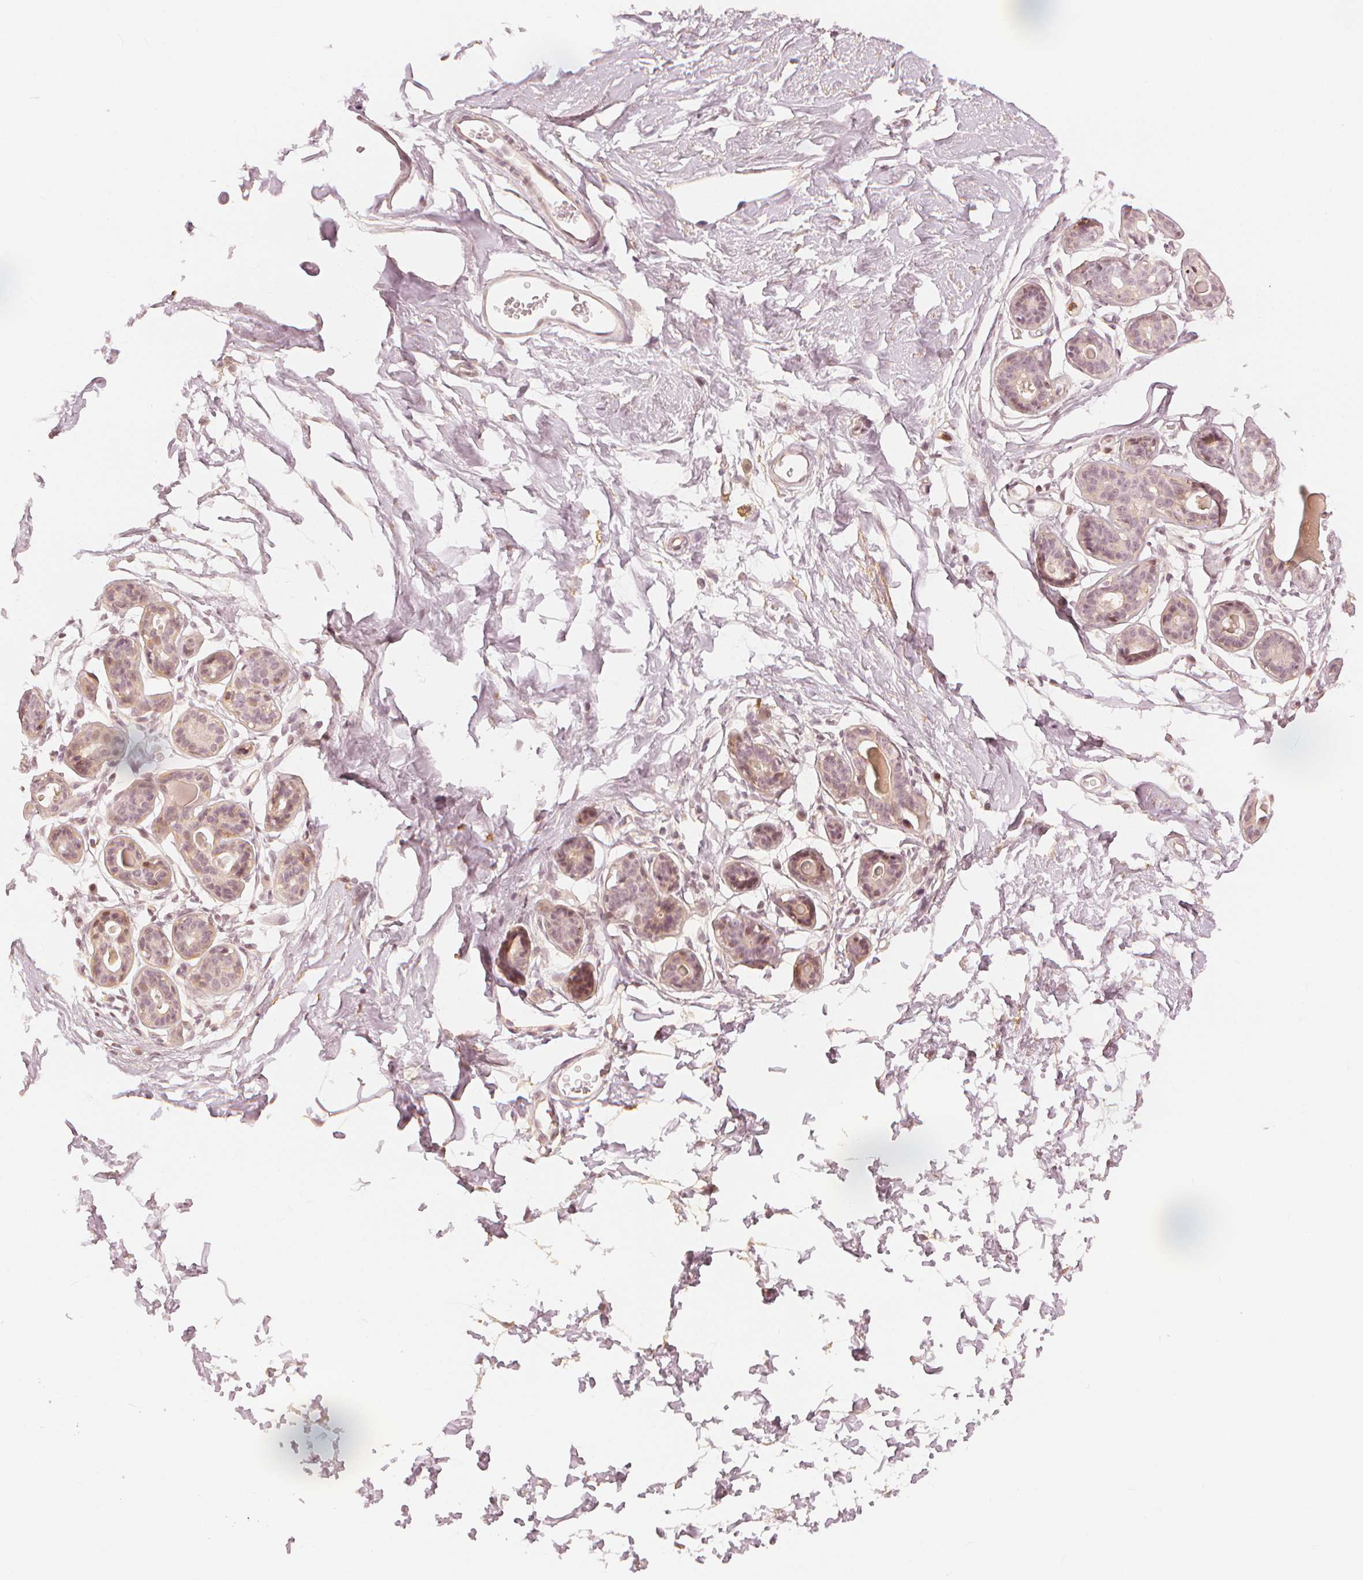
{"staining": {"intensity": "weak", "quantity": "<25%", "location": "nuclear"}, "tissue": "breast", "cell_type": "Adipocytes", "image_type": "normal", "snomed": [{"axis": "morphology", "description": "Normal tissue, NOS"}, {"axis": "topography", "description": "Breast"}], "caption": "DAB immunohistochemical staining of benign breast displays no significant staining in adipocytes.", "gene": "SLC34A1", "patient": {"sex": "female", "age": 45}}